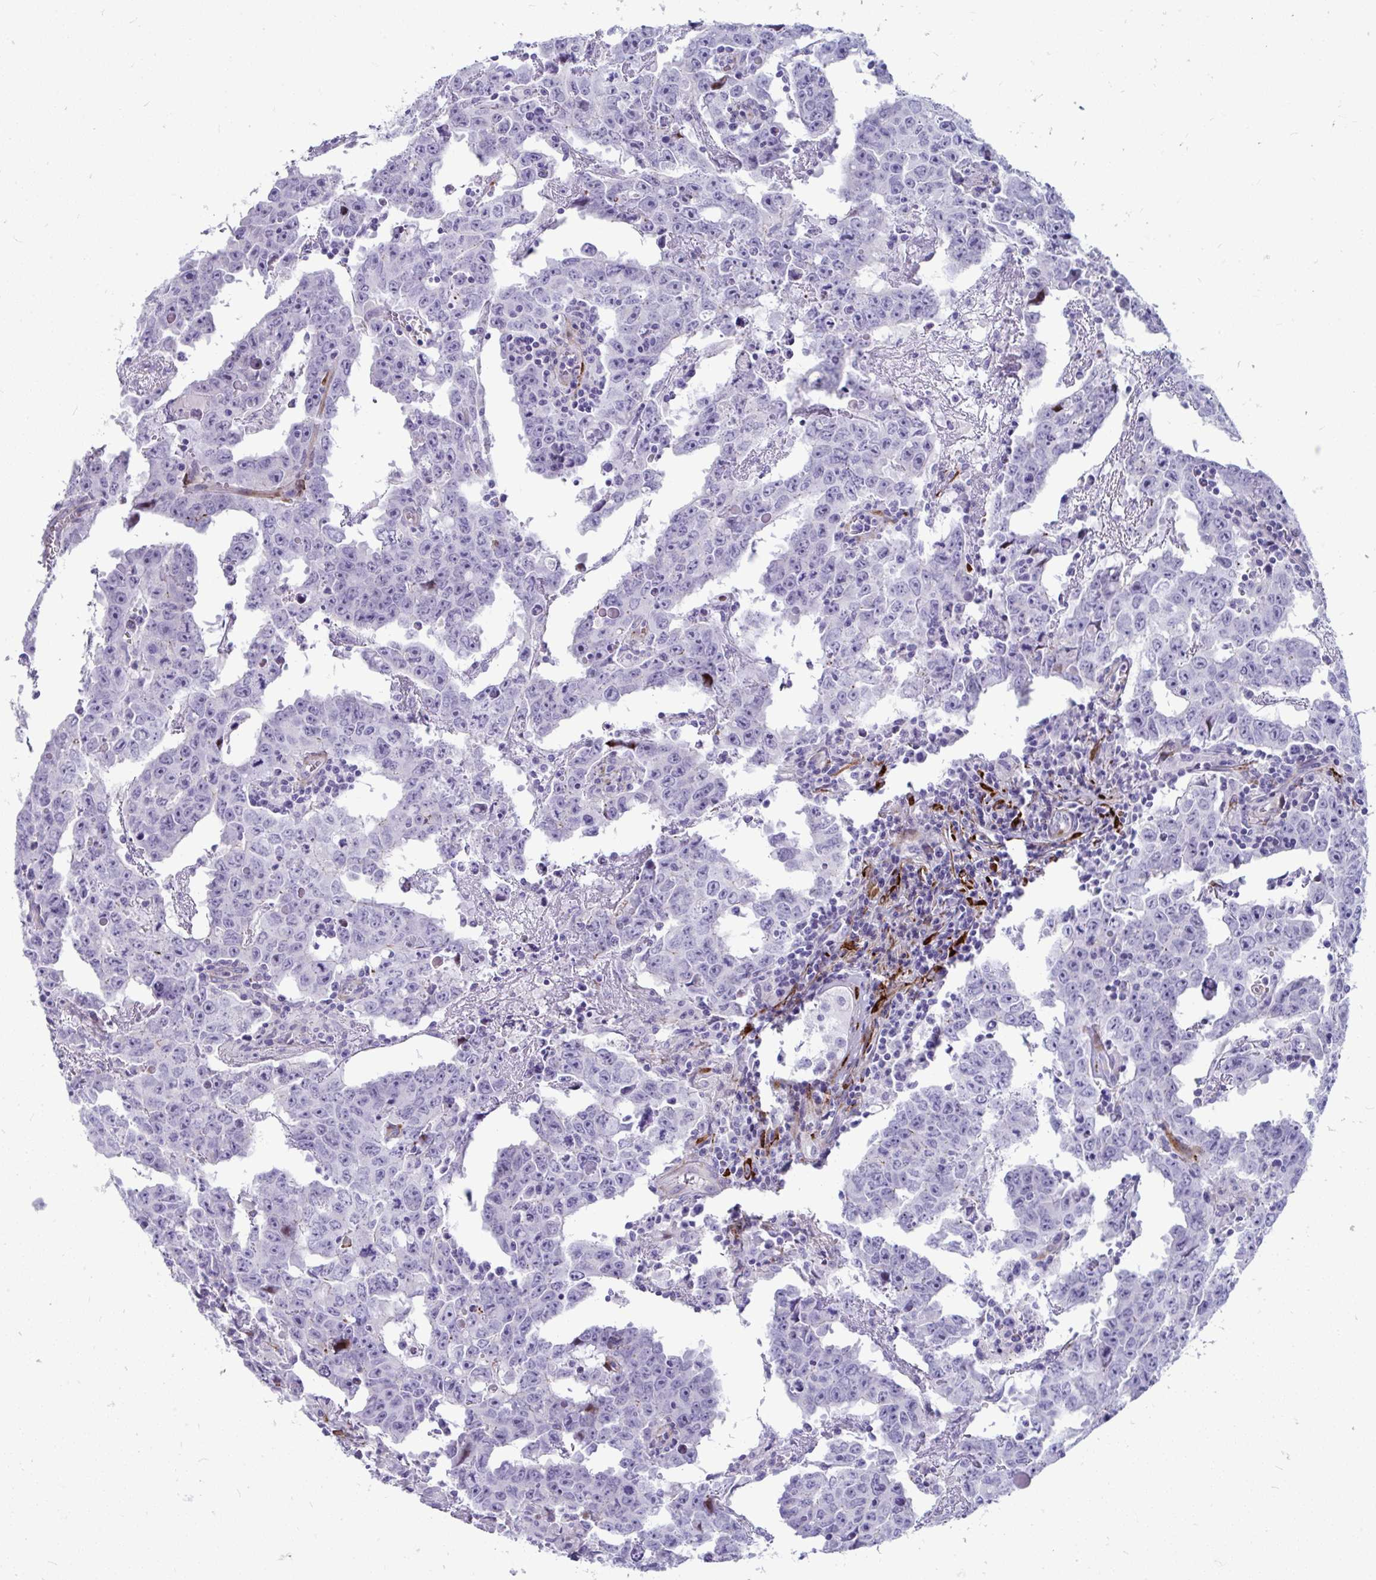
{"staining": {"intensity": "negative", "quantity": "none", "location": "none"}, "tissue": "testis cancer", "cell_type": "Tumor cells", "image_type": "cancer", "snomed": [{"axis": "morphology", "description": "Carcinoma, Embryonal, NOS"}, {"axis": "topography", "description": "Testis"}], "caption": "Immunohistochemical staining of embryonal carcinoma (testis) demonstrates no significant expression in tumor cells.", "gene": "GRXCR2", "patient": {"sex": "male", "age": 22}}